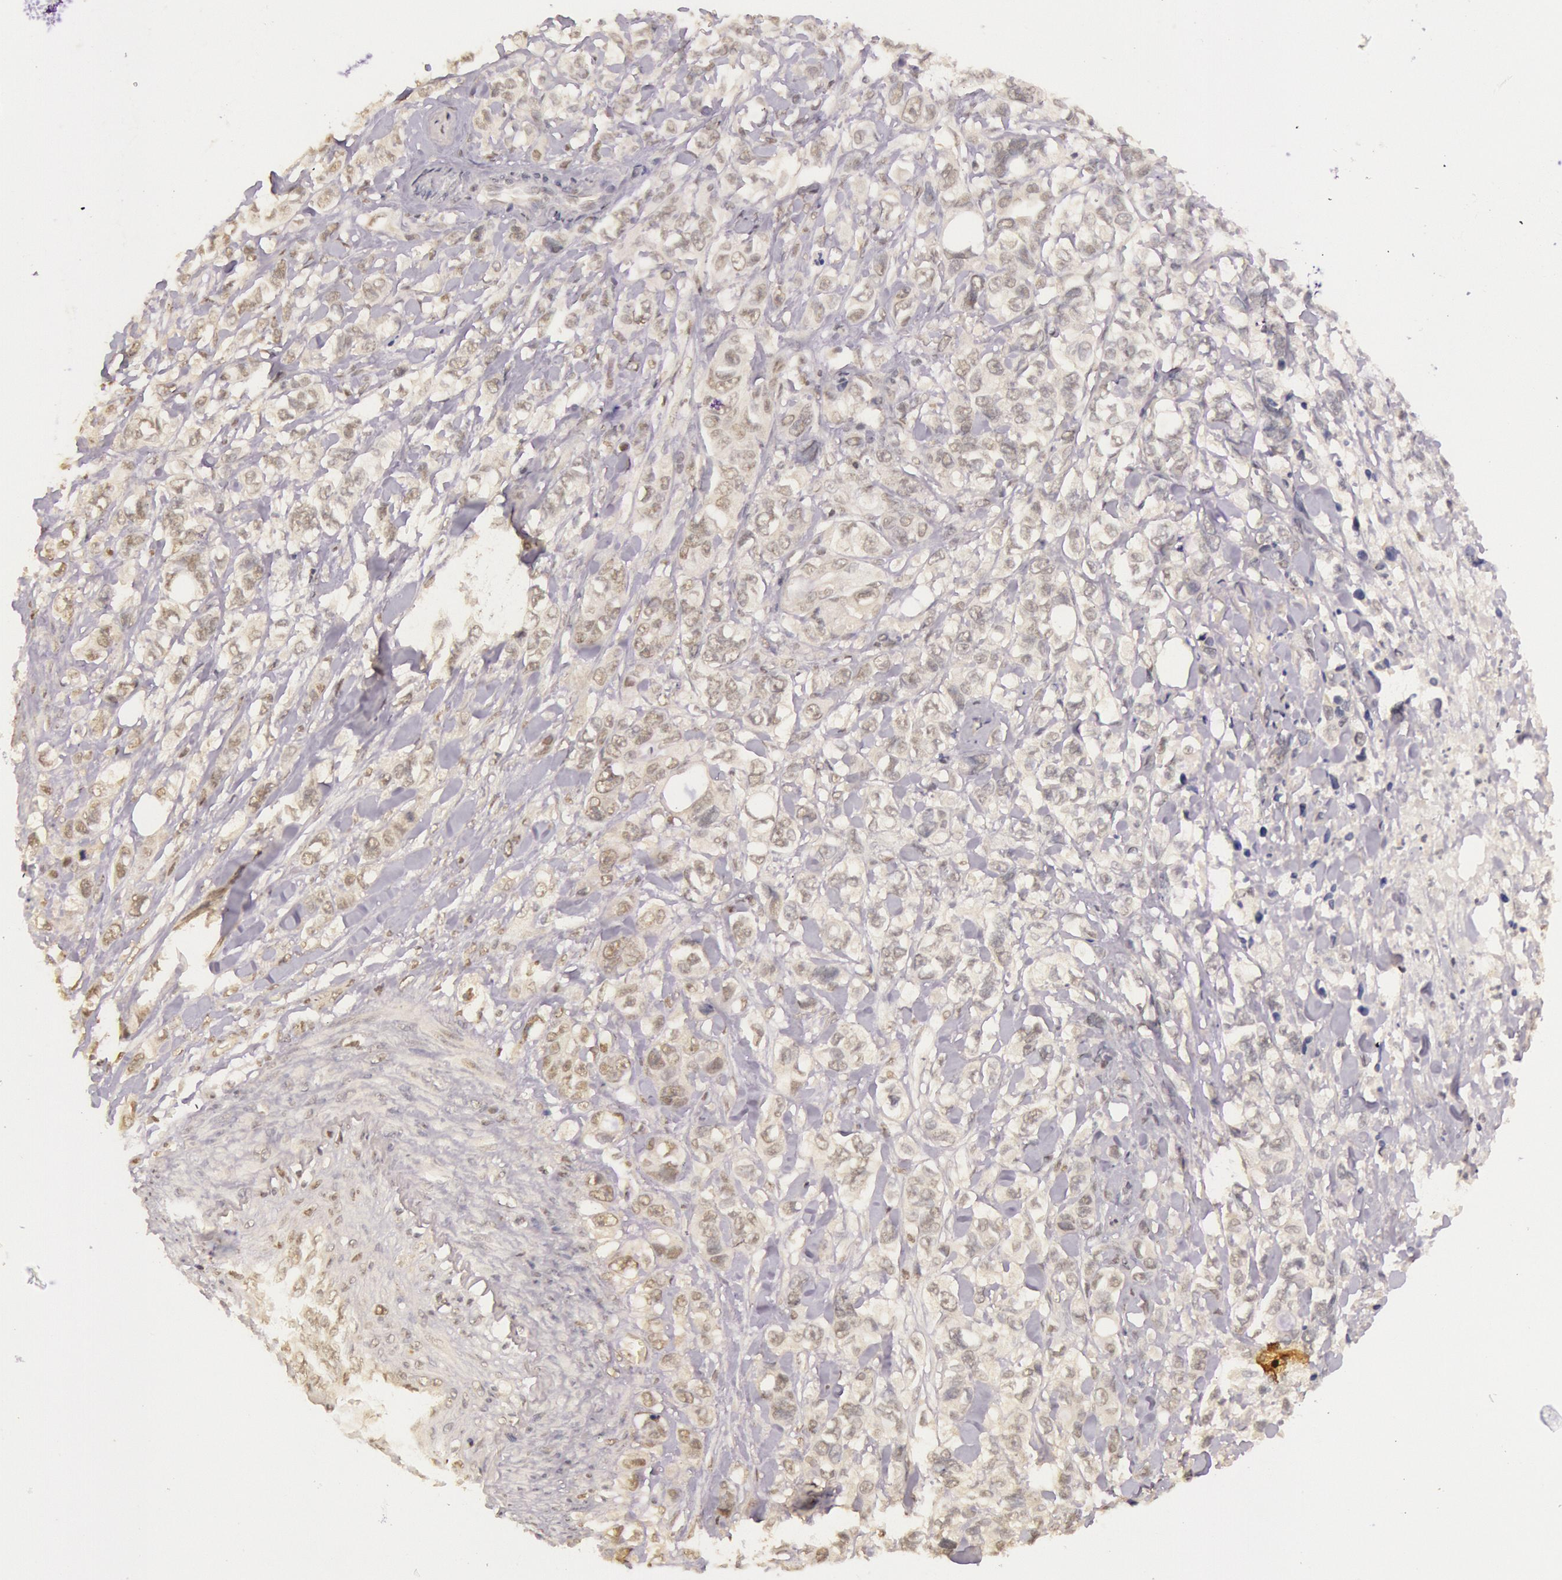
{"staining": {"intensity": "weak", "quantity": "<25%", "location": "cytoplasmic/membranous"}, "tissue": "stomach cancer", "cell_type": "Tumor cells", "image_type": "cancer", "snomed": [{"axis": "morphology", "description": "Adenocarcinoma, NOS"}, {"axis": "topography", "description": "Stomach, upper"}], "caption": "The photomicrograph exhibits no staining of tumor cells in adenocarcinoma (stomach).", "gene": "RTL10", "patient": {"sex": "male", "age": 47}}